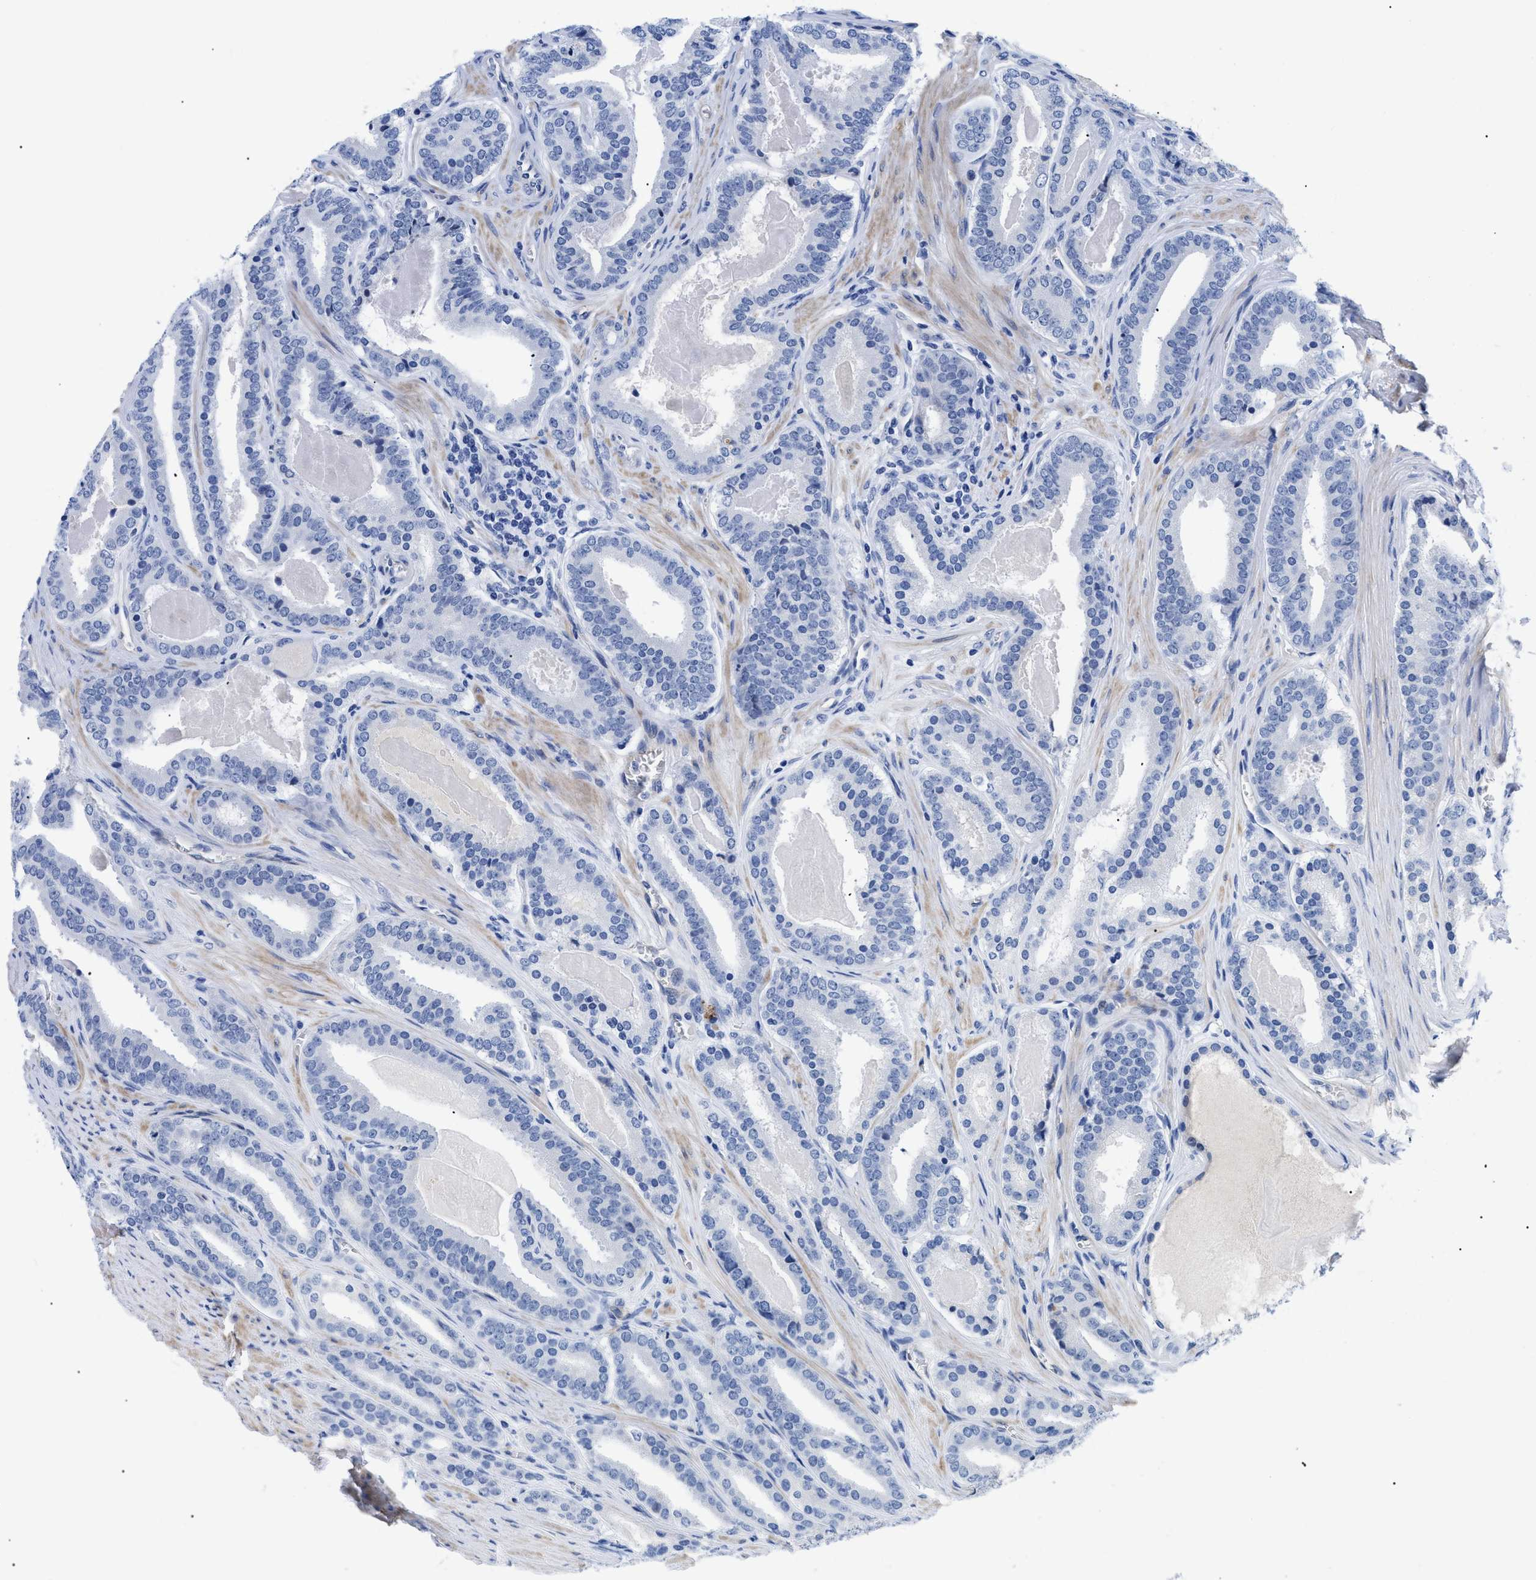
{"staining": {"intensity": "negative", "quantity": "none", "location": "none"}, "tissue": "prostate cancer", "cell_type": "Tumor cells", "image_type": "cancer", "snomed": [{"axis": "morphology", "description": "Adenocarcinoma, High grade"}, {"axis": "topography", "description": "Prostate"}], "caption": "Tumor cells show no significant protein expression in prostate cancer.", "gene": "TMEM68", "patient": {"sex": "male", "age": 60}}